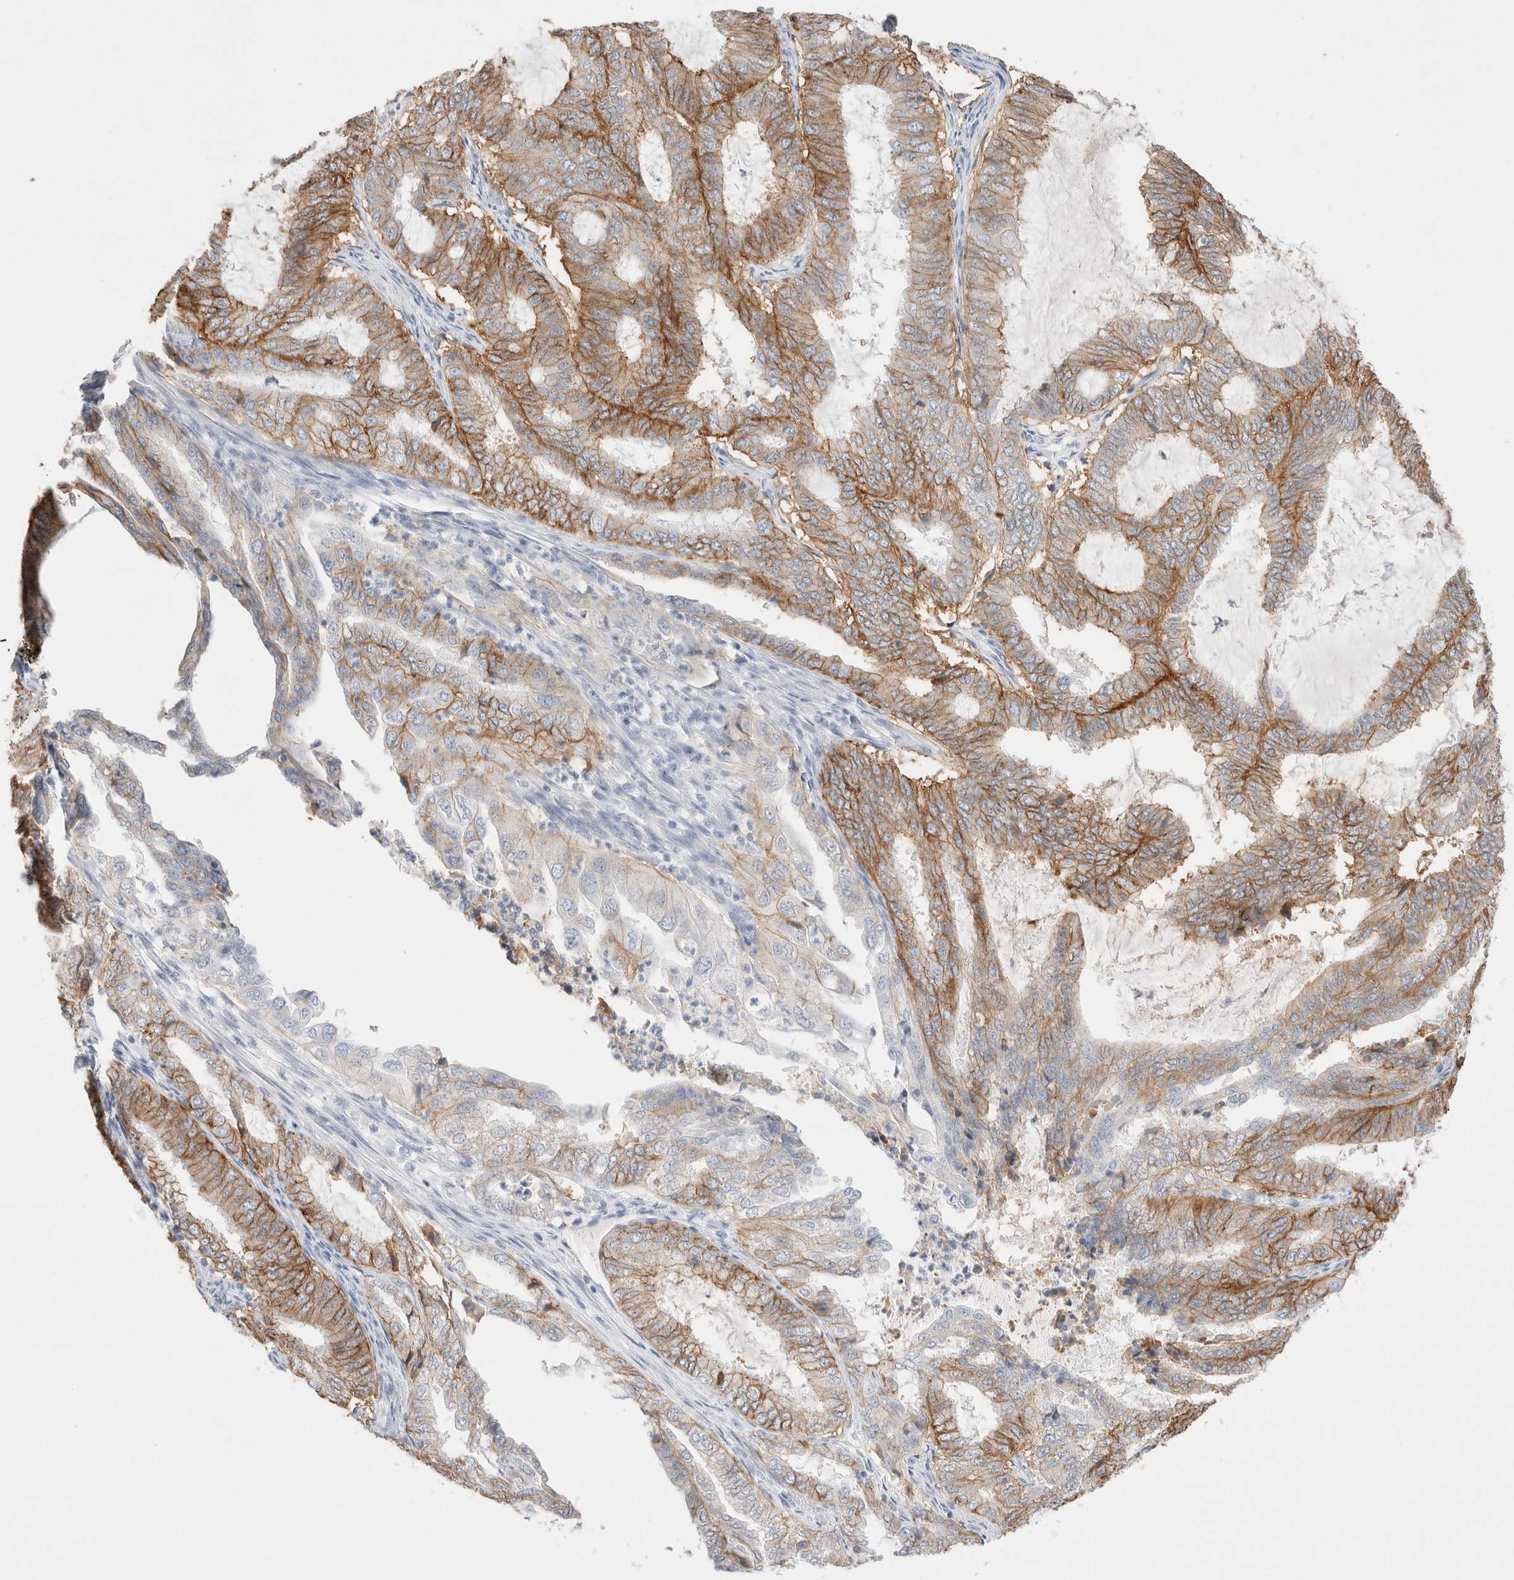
{"staining": {"intensity": "moderate", "quantity": ">75%", "location": "cytoplasmic/membranous"}, "tissue": "endometrial cancer", "cell_type": "Tumor cells", "image_type": "cancer", "snomed": [{"axis": "morphology", "description": "Adenocarcinoma, NOS"}, {"axis": "topography", "description": "Endometrium"}], "caption": "Protein expression analysis of endometrial adenocarcinoma reveals moderate cytoplasmic/membranous staining in approximately >75% of tumor cells.", "gene": "EPCAM", "patient": {"sex": "female", "age": 51}}